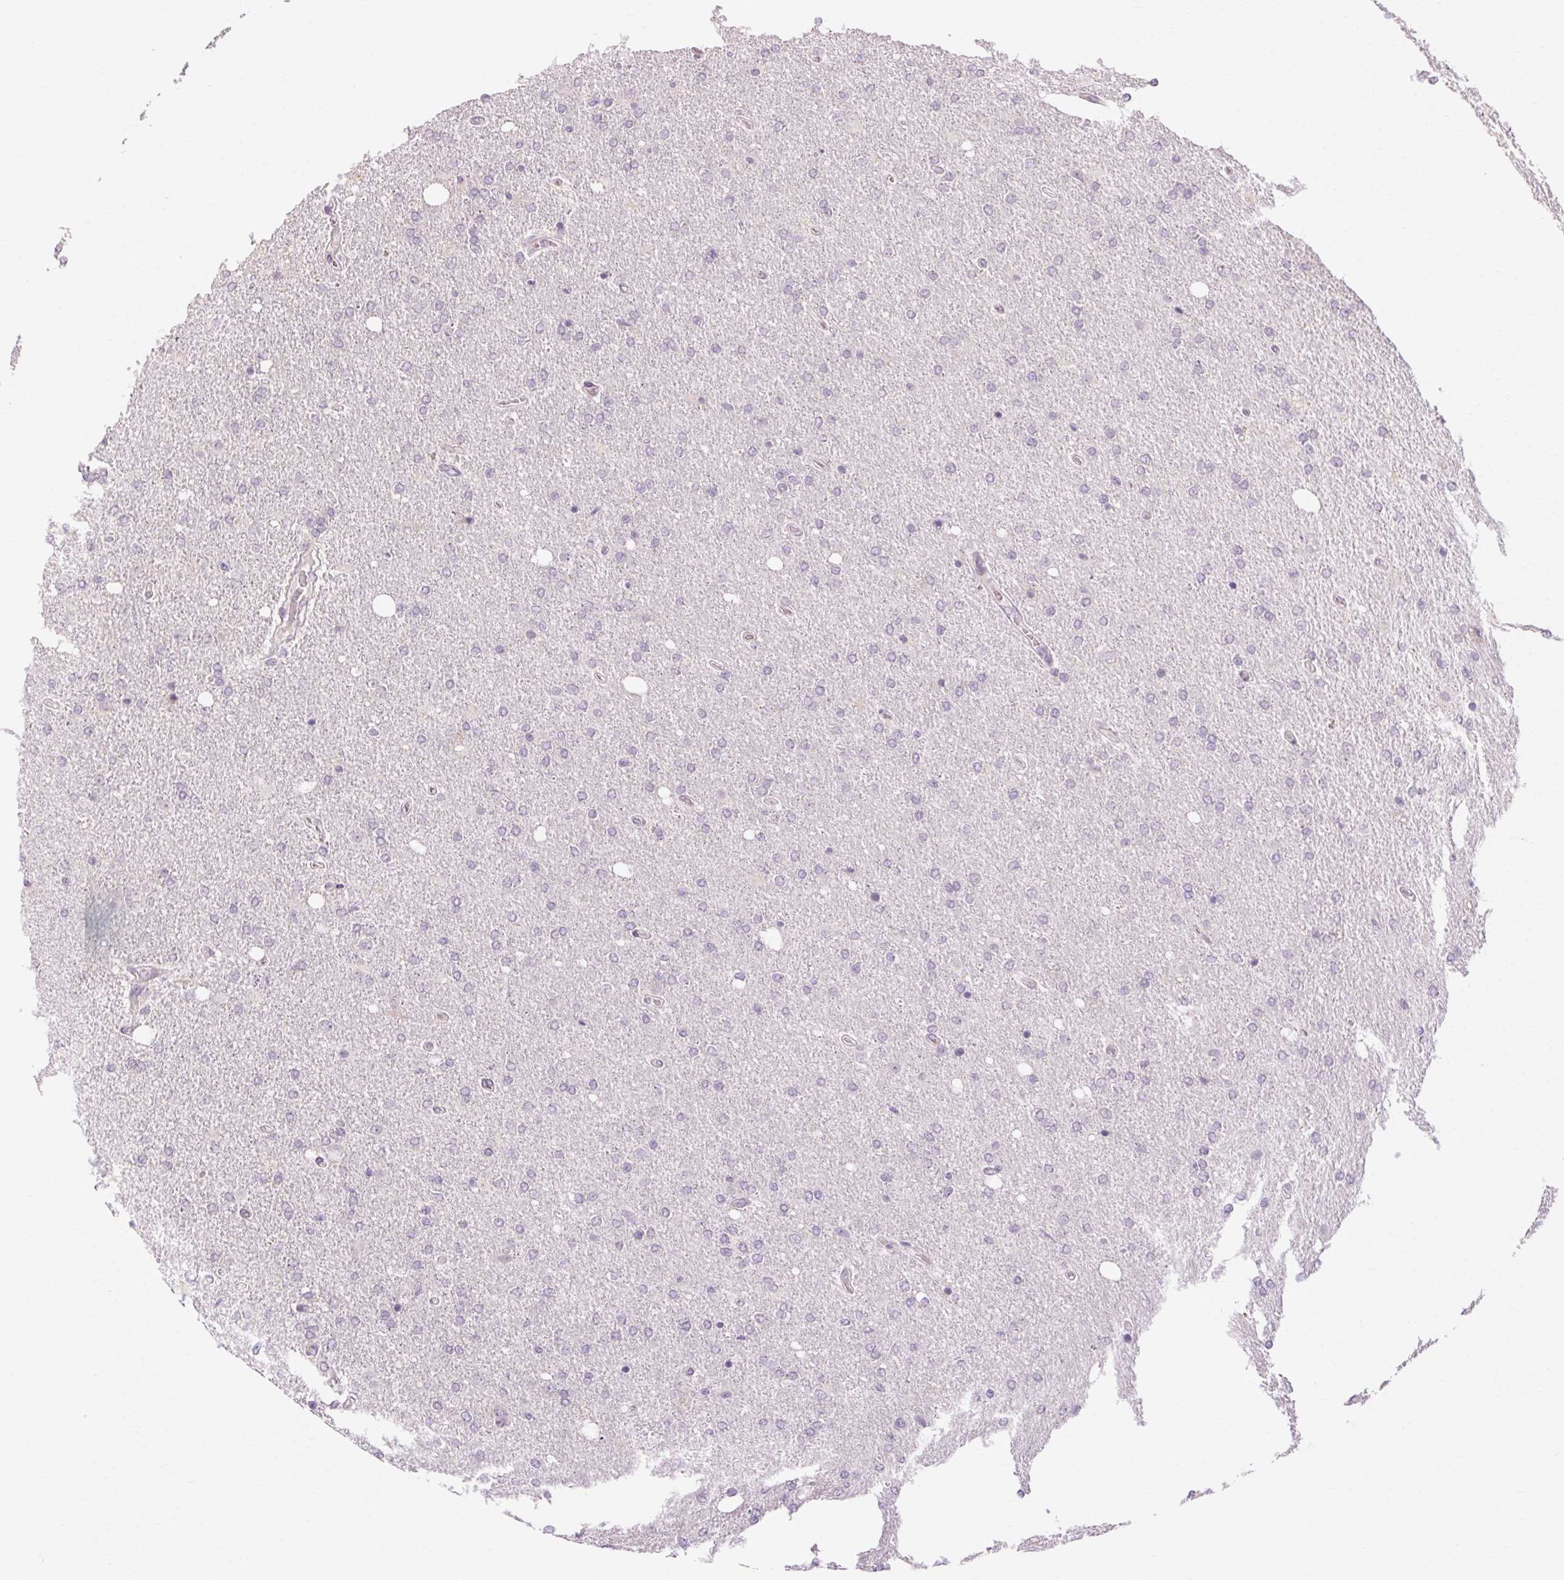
{"staining": {"intensity": "negative", "quantity": "none", "location": "none"}, "tissue": "glioma", "cell_type": "Tumor cells", "image_type": "cancer", "snomed": [{"axis": "morphology", "description": "Glioma, malignant, High grade"}, {"axis": "topography", "description": "Cerebral cortex"}], "caption": "The photomicrograph displays no significant positivity in tumor cells of glioma. (DAB immunohistochemistry visualized using brightfield microscopy, high magnification).", "gene": "KLHL40", "patient": {"sex": "male", "age": 70}}